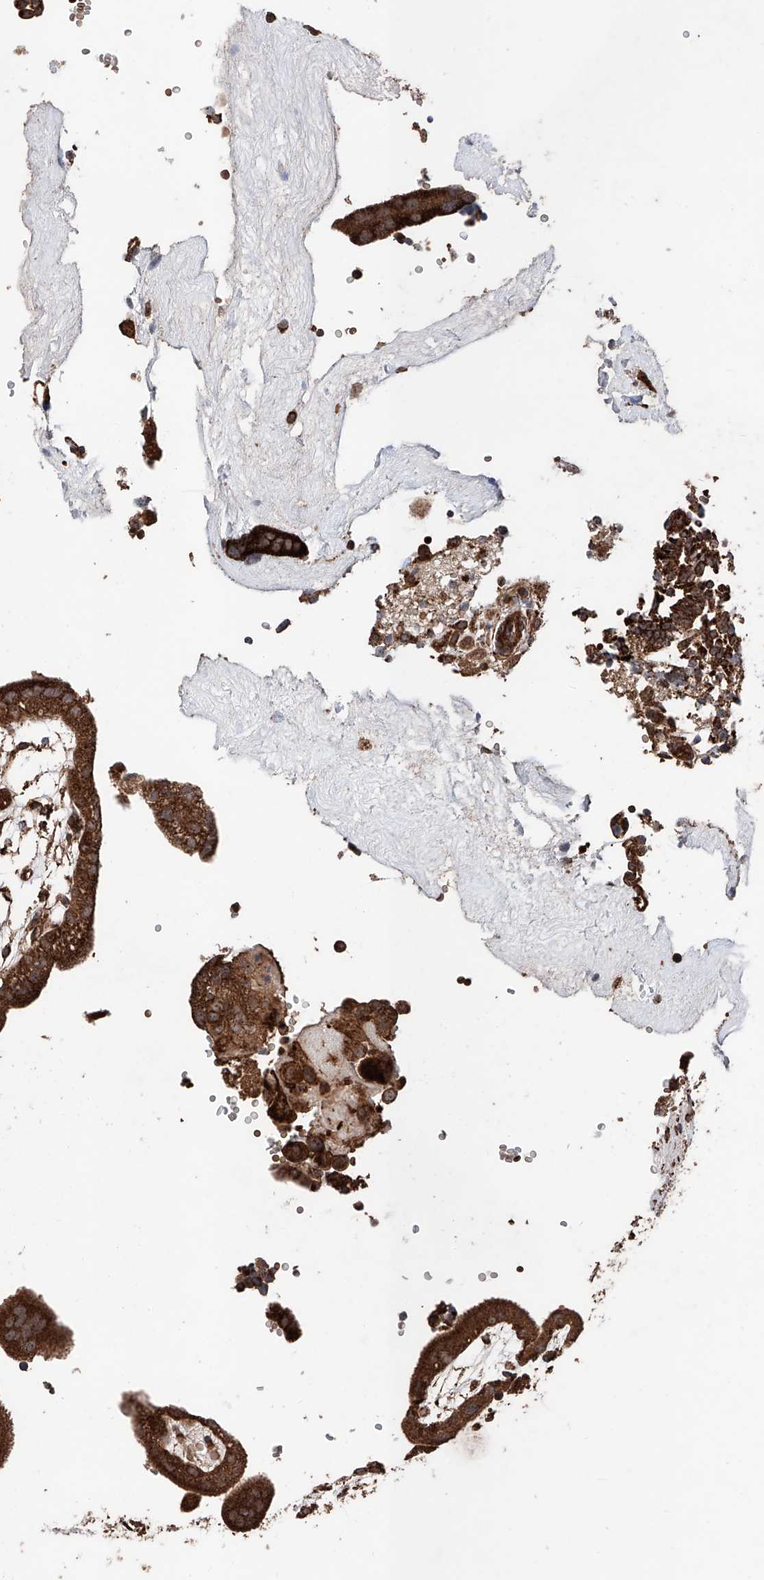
{"staining": {"intensity": "strong", "quantity": ">75%", "location": "cytoplasmic/membranous"}, "tissue": "placenta", "cell_type": "Decidual cells", "image_type": "normal", "snomed": [{"axis": "morphology", "description": "Normal tissue, NOS"}, {"axis": "topography", "description": "Placenta"}], "caption": "Protein expression analysis of benign human placenta reveals strong cytoplasmic/membranous expression in approximately >75% of decidual cells. The protein is shown in brown color, while the nuclei are stained blue.", "gene": "PISD", "patient": {"sex": "female", "age": 18}}